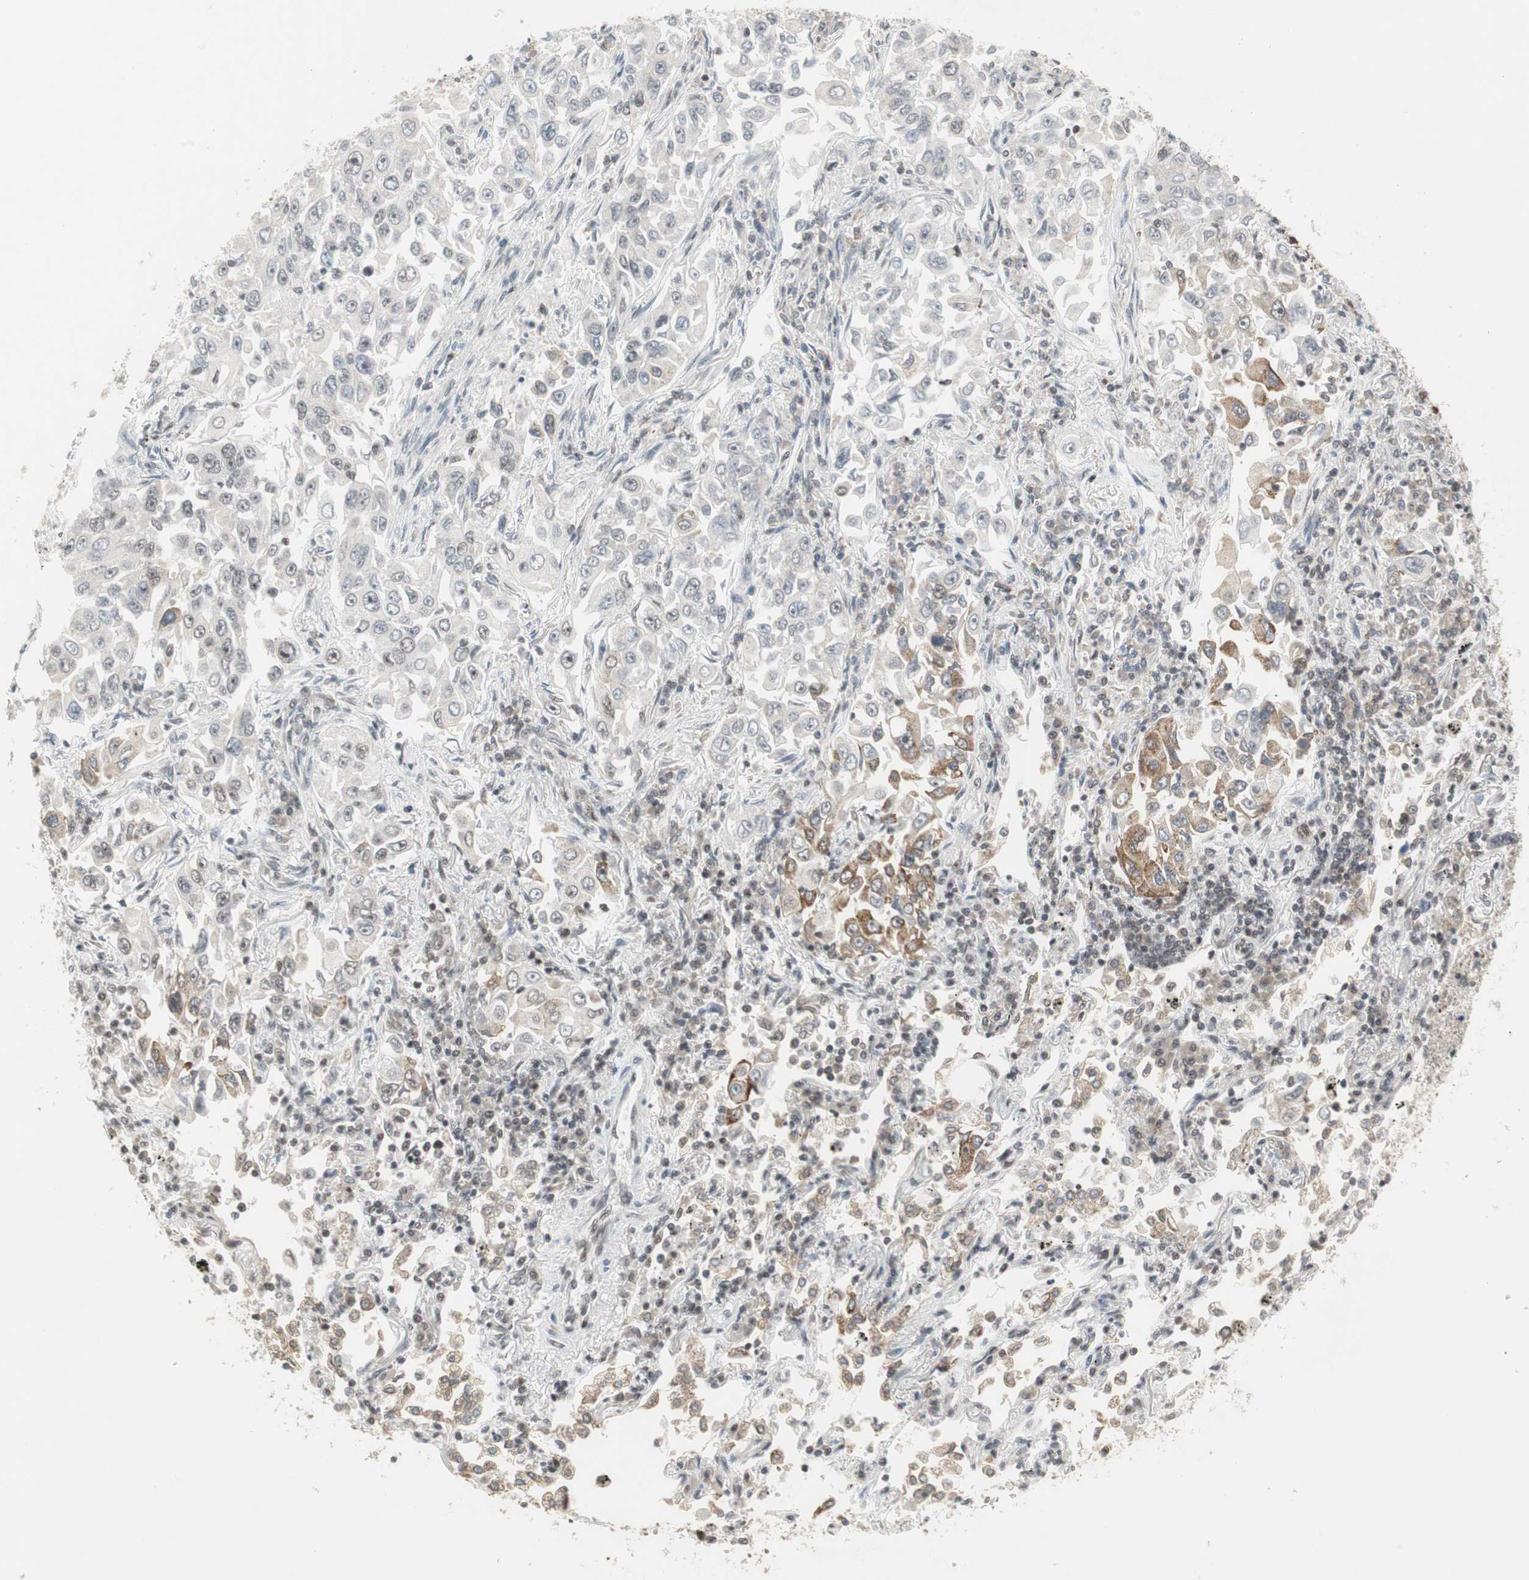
{"staining": {"intensity": "negative", "quantity": "none", "location": "none"}, "tissue": "lung cancer", "cell_type": "Tumor cells", "image_type": "cancer", "snomed": [{"axis": "morphology", "description": "Adenocarcinoma, NOS"}, {"axis": "topography", "description": "Lung"}], "caption": "This is a photomicrograph of immunohistochemistry (IHC) staining of lung cancer, which shows no expression in tumor cells. (DAB immunohistochemistry with hematoxylin counter stain).", "gene": "RTF1", "patient": {"sex": "male", "age": 84}}